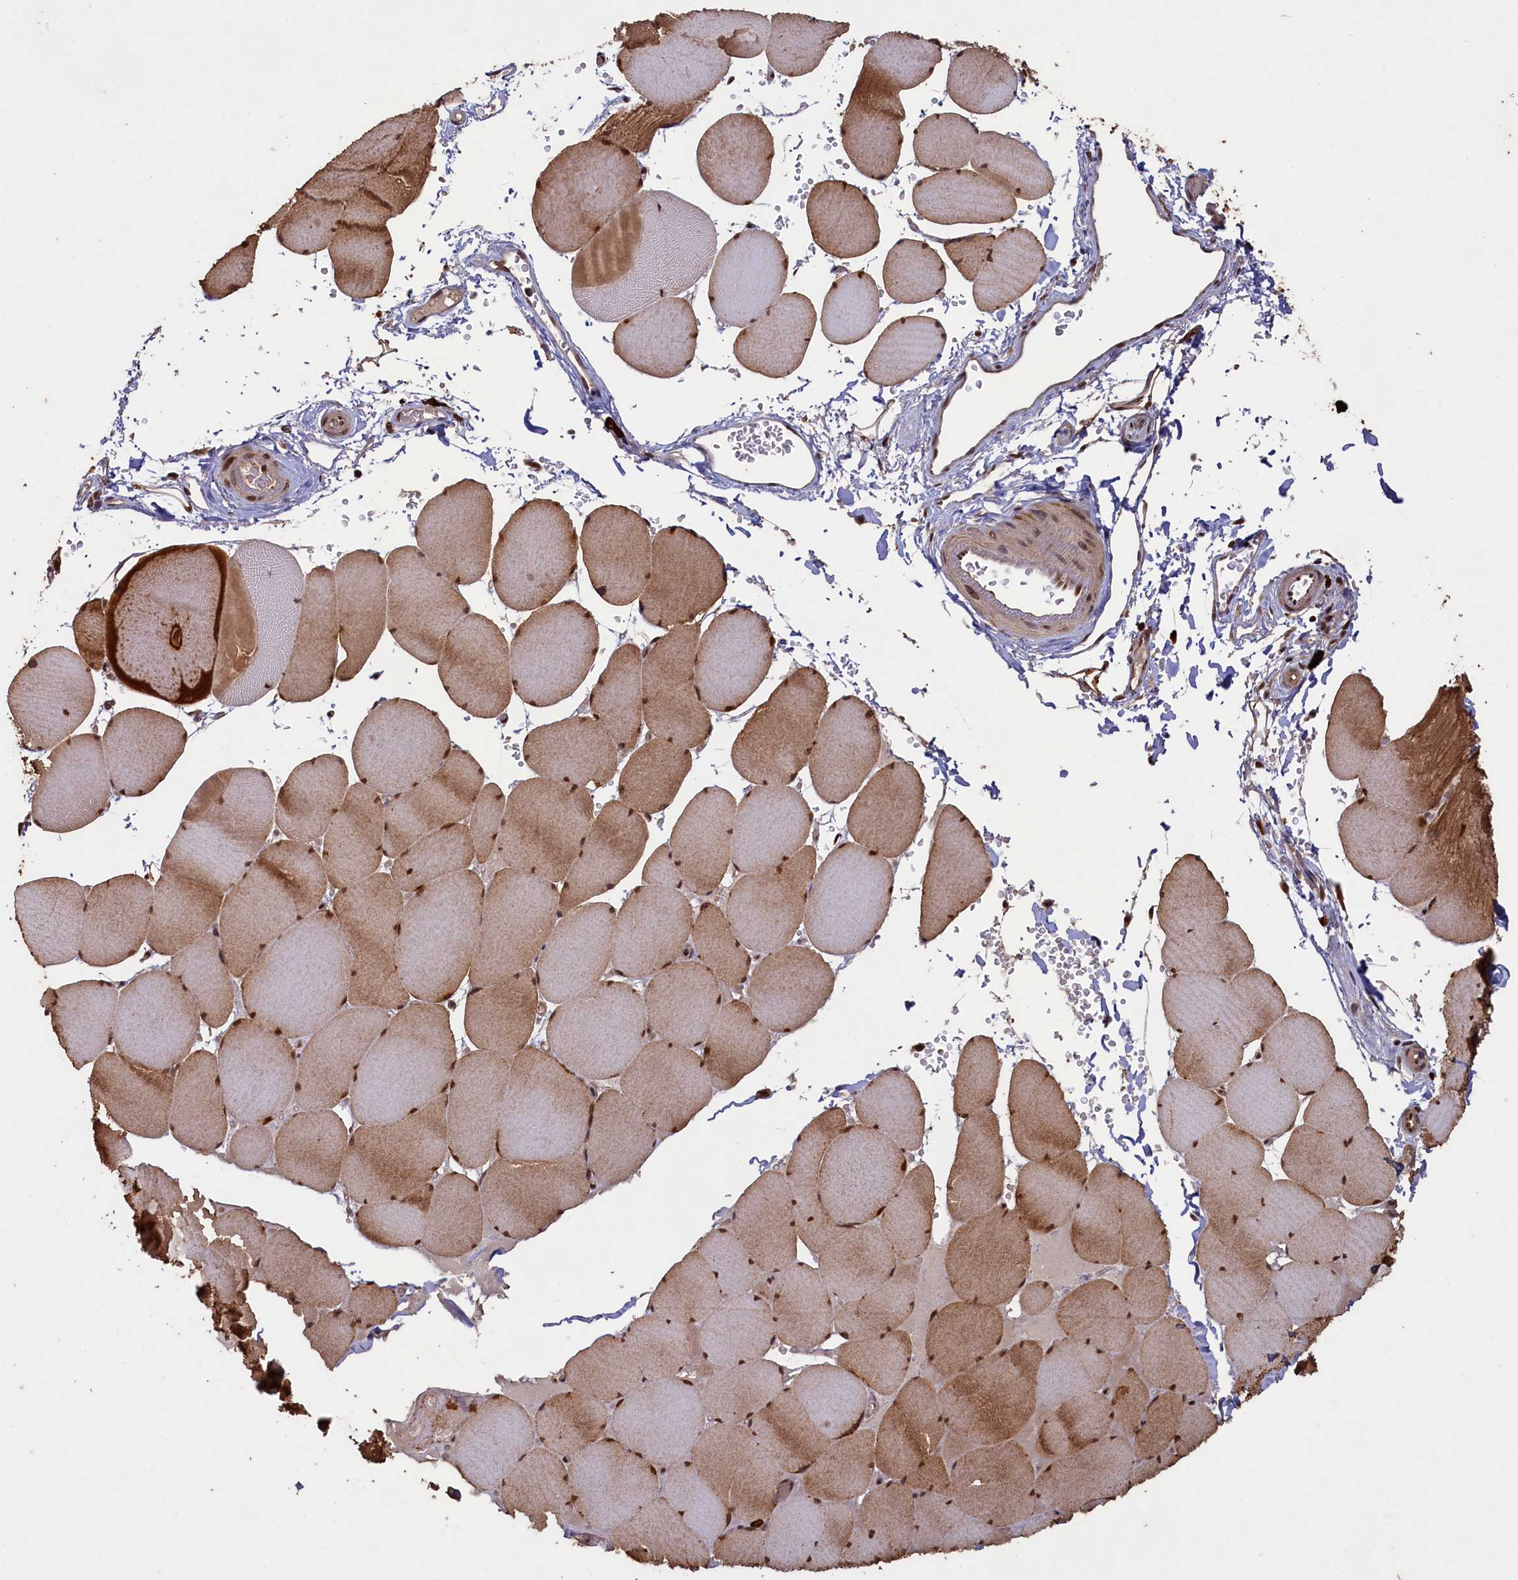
{"staining": {"intensity": "moderate", "quantity": ">75%", "location": "cytoplasmic/membranous,nuclear"}, "tissue": "skeletal muscle", "cell_type": "Myocytes", "image_type": "normal", "snomed": [{"axis": "morphology", "description": "Normal tissue, NOS"}, {"axis": "topography", "description": "Skeletal muscle"}, {"axis": "topography", "description": "Head-Neck"}], "caption": "This micrograph demonstrates benign skeletal muscle stained with immunohistochemistry to label a protein in brown. The cytoplasmic/membranous,nuclear of myocytes show moderate positivity for the protein. Nuclei are counter-stained blue.", "gene": "NAE1", "patient": {"sex": "male", "age": 66}}